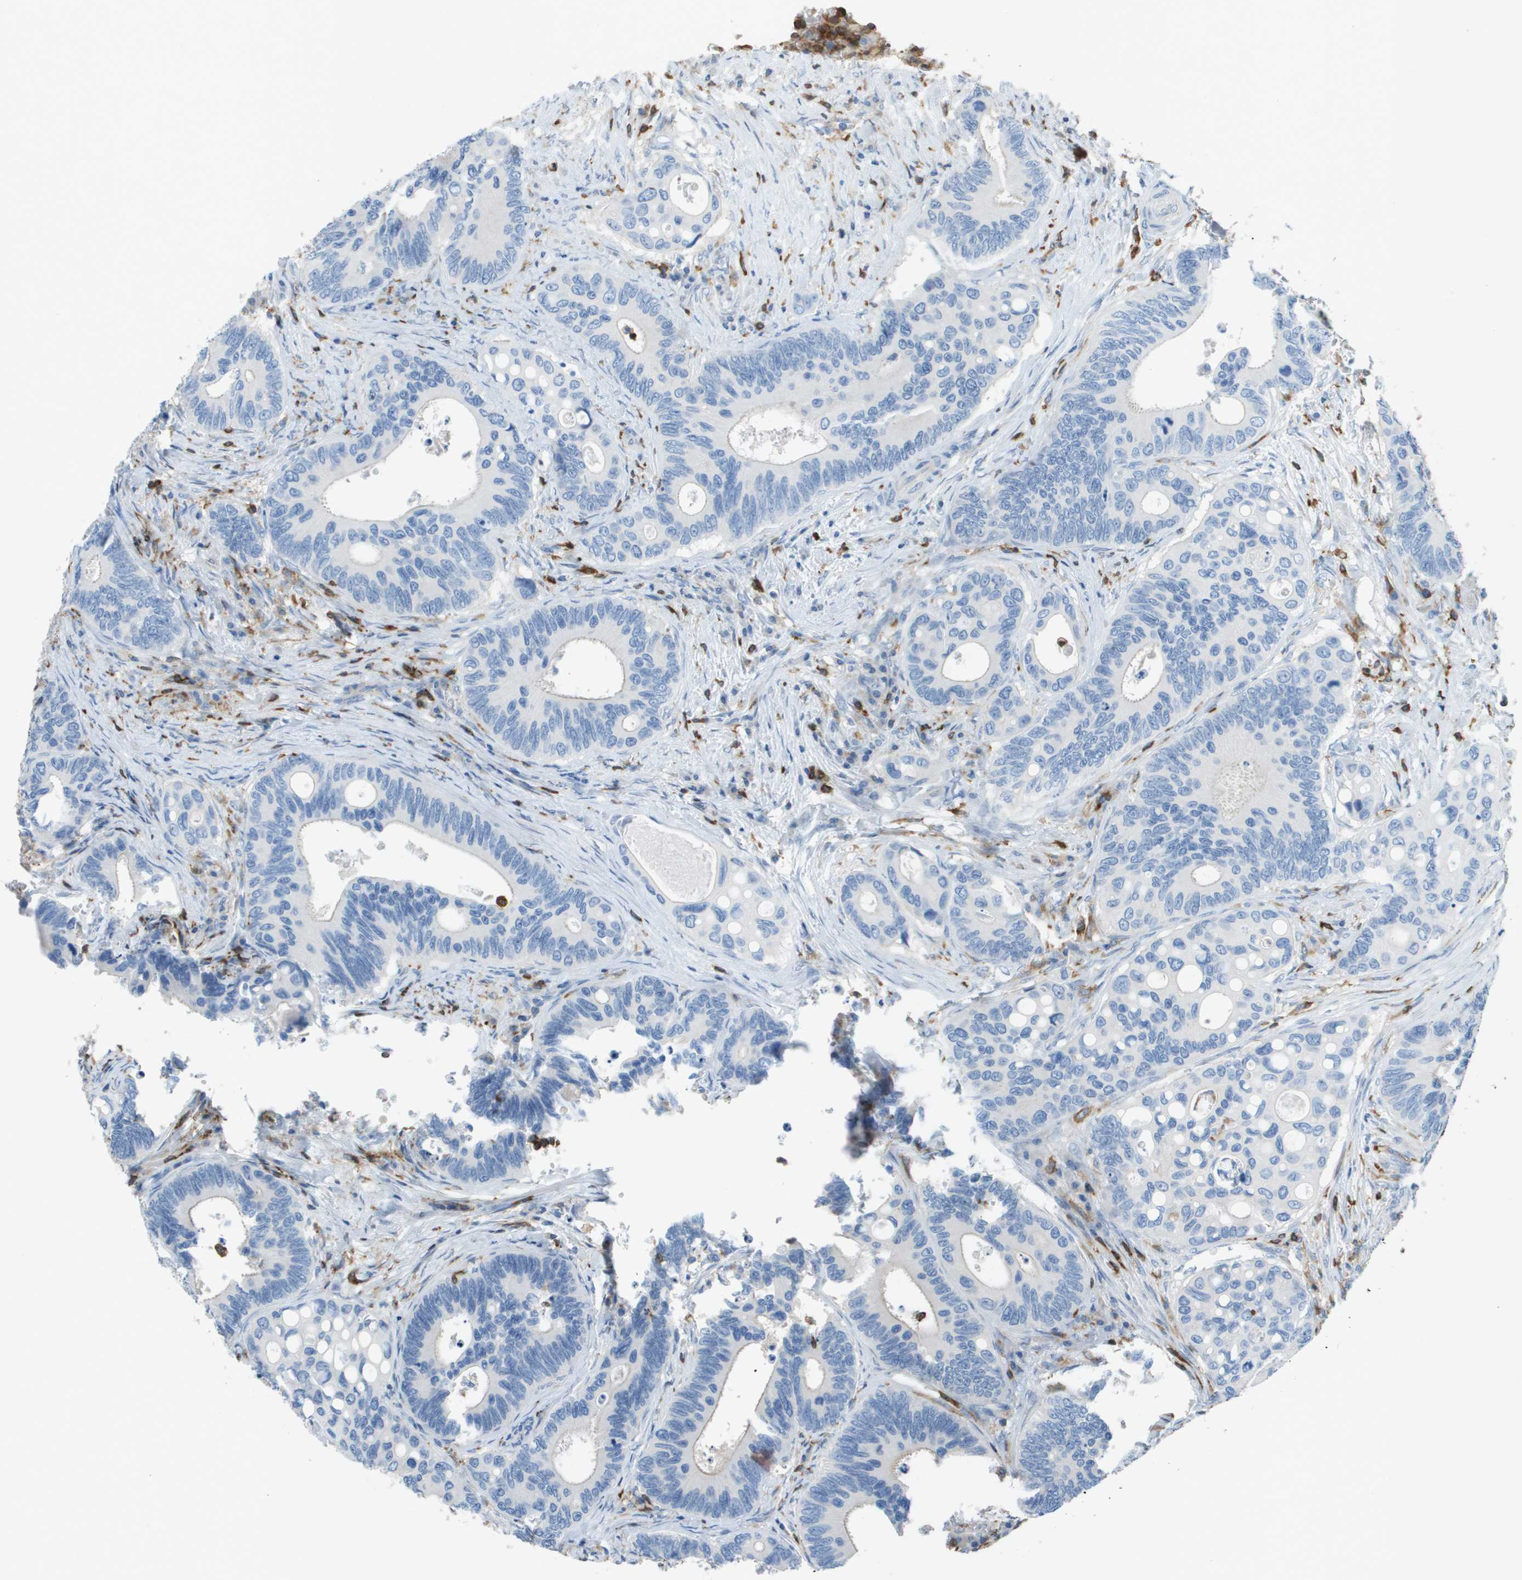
{"staining": {"intensity": "negative", "quantity": "none", "location": "none"}, "tissue": "colorectal cancer", "cell_type": "Tumor cells", "image_type": "cancer", "snomed": [{"axis": "morphology", "description": "Inflammation, NOS"}, {"axis": "morphology", "description": "Adenocarcinoma, NOS"}, {"axis": "topography", "description": "Colon"}], "caption": "A photomicrograph of colorectal adenocarcinoma stained for a protein demonstrates no brown staining in tumor cells.", "gene": "APBB1IP", "patient": {"sex": "male", "age": 72}}